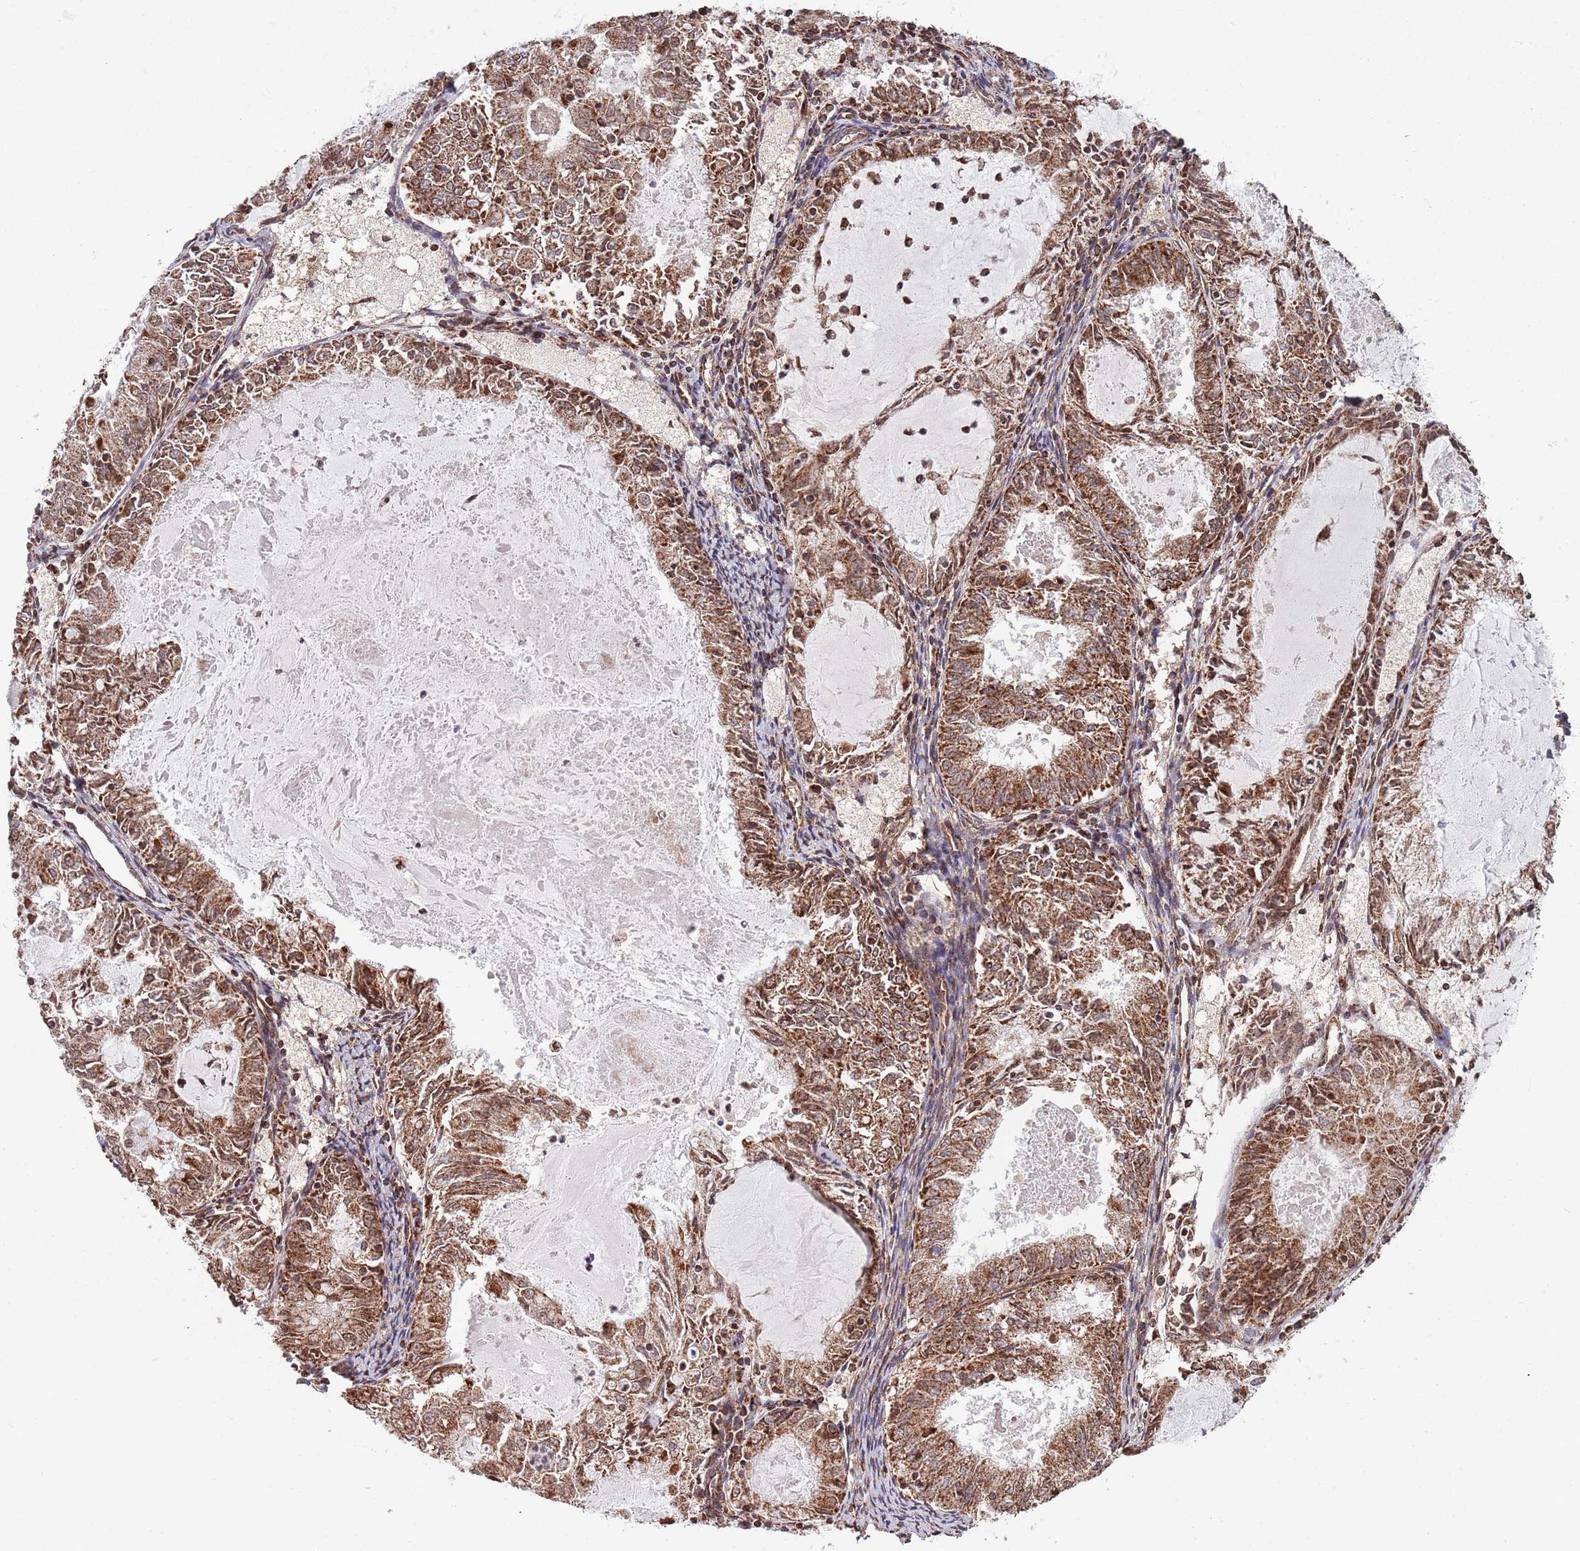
{"staining": {"intensity": "moderate", "quantity": ">75%", "location": "cytoplasmic/membranous"}, "tissue": "endometrial cancer", "cell_type": "Tumor cells", "image_type": "cancer", "snomed": [{"axis": "morphology", "description": "Adenocarcinoma, NOS"}, {"axis": "topography", "description": "Endometrium"}], "caption": "The histopathology image displays immunohistochemical staining of endometrial adenocarcinoma. There is moderate cytoplasmic/membranous staining is appreciated in approximately >75% of tumor cells.", "gene": "DCHS1", "patient": {"sex": "female", "age": 57}}